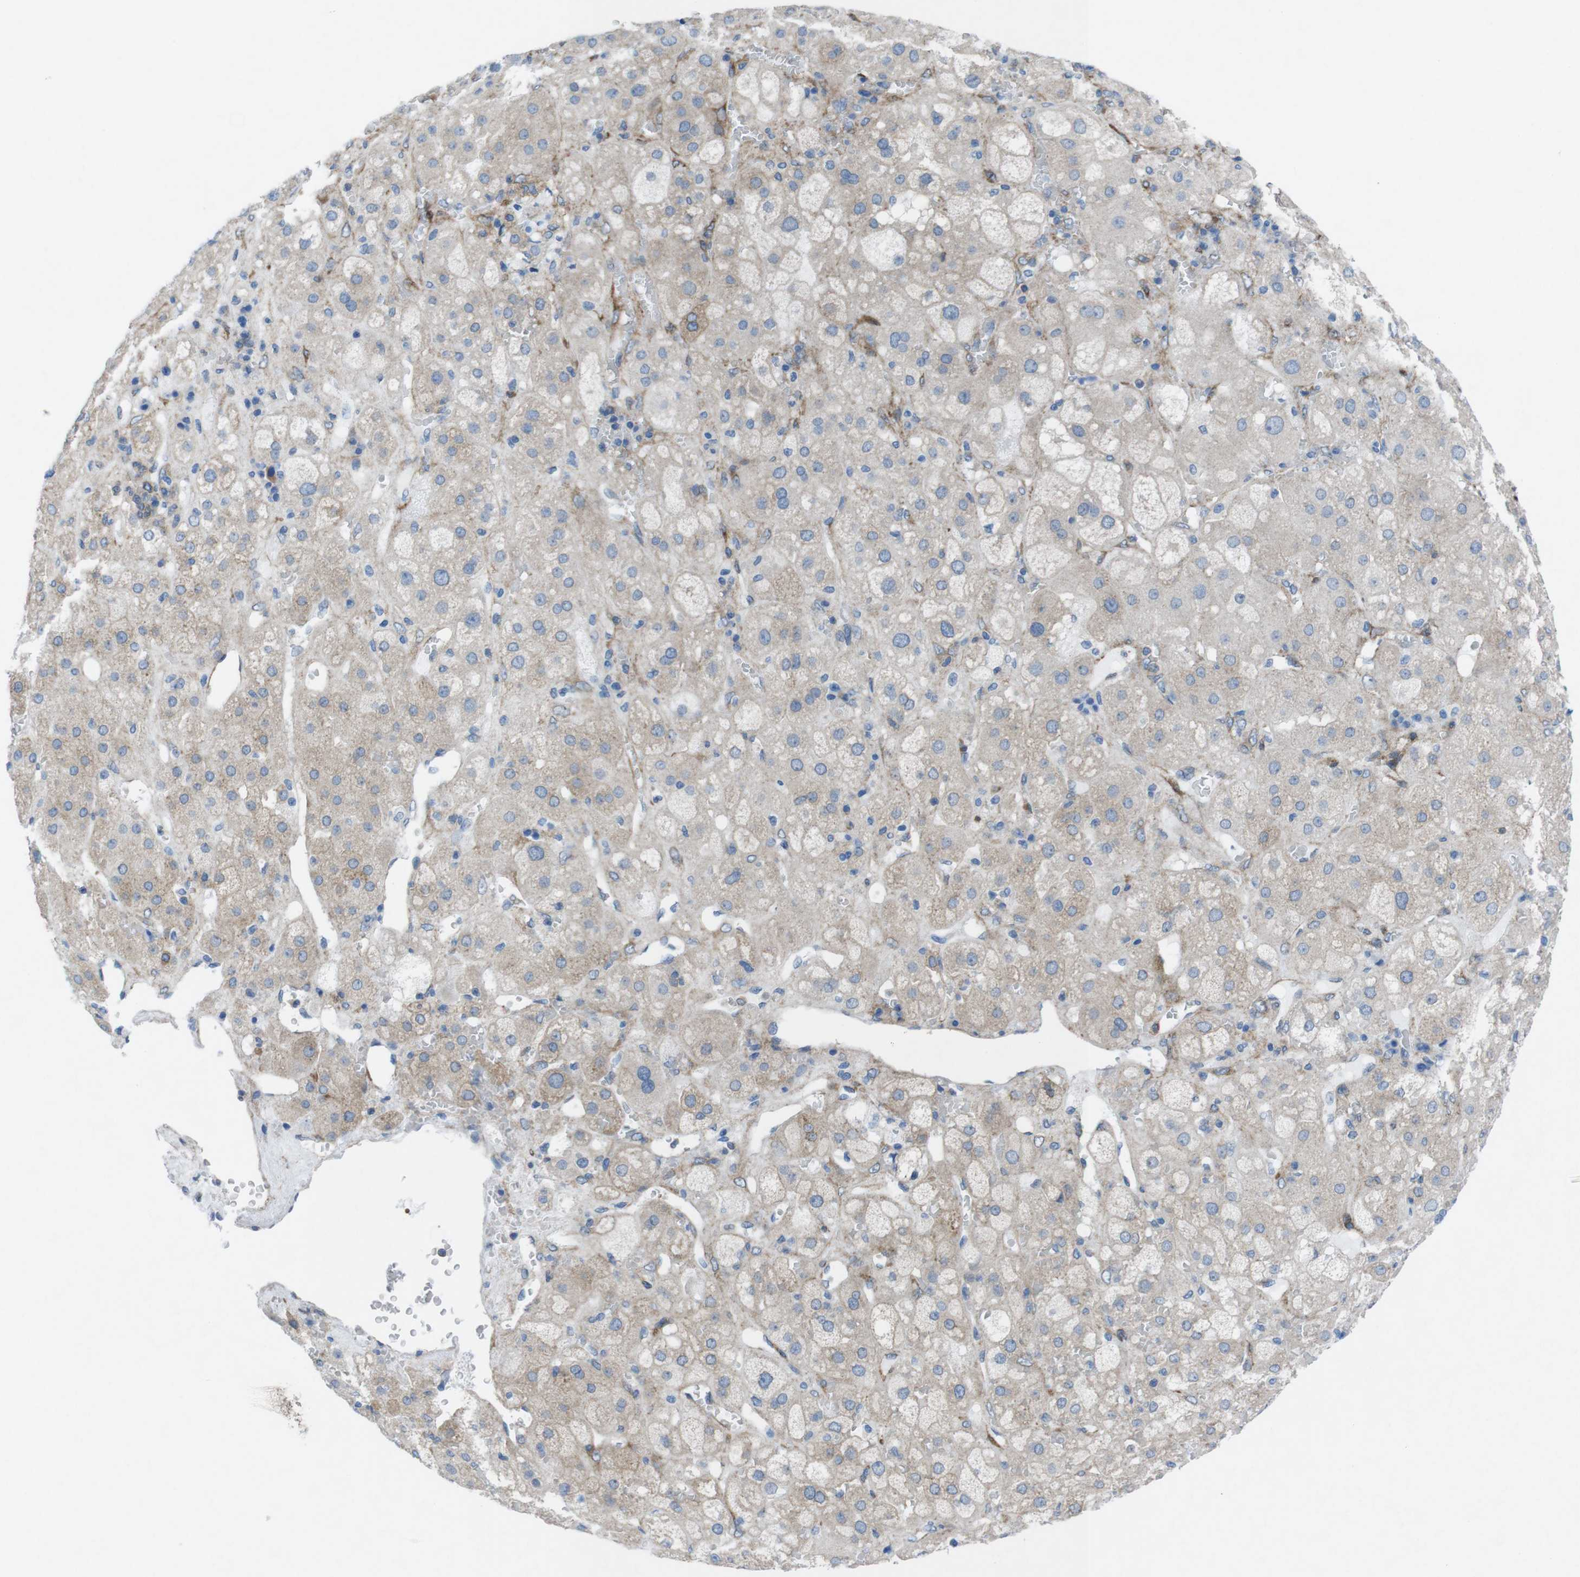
{"staining": {"intensity": "moderate", "quantity": "25%-75%", "location": "cytoplasmic/membranous"}, "tissue": "adrenal gland", "cell_type": "Glandular cells", "image_type": "normal", "snomed": [{"axis": "morphology", "description": "Normal tissue, NOS"}, {"axis": "topography", "description": "Adrenal gland"}], "caption": "This micrograph displays unremarkable adrenal gland stained with IHC to label a protein in brown. The cytoplasmic/membranous of glandular cells show moderate positivity for the protein. Nuclei are counter-stained blue.", "gene": "DIAPH2", "patient": {"sex": "female", "age": 47}}